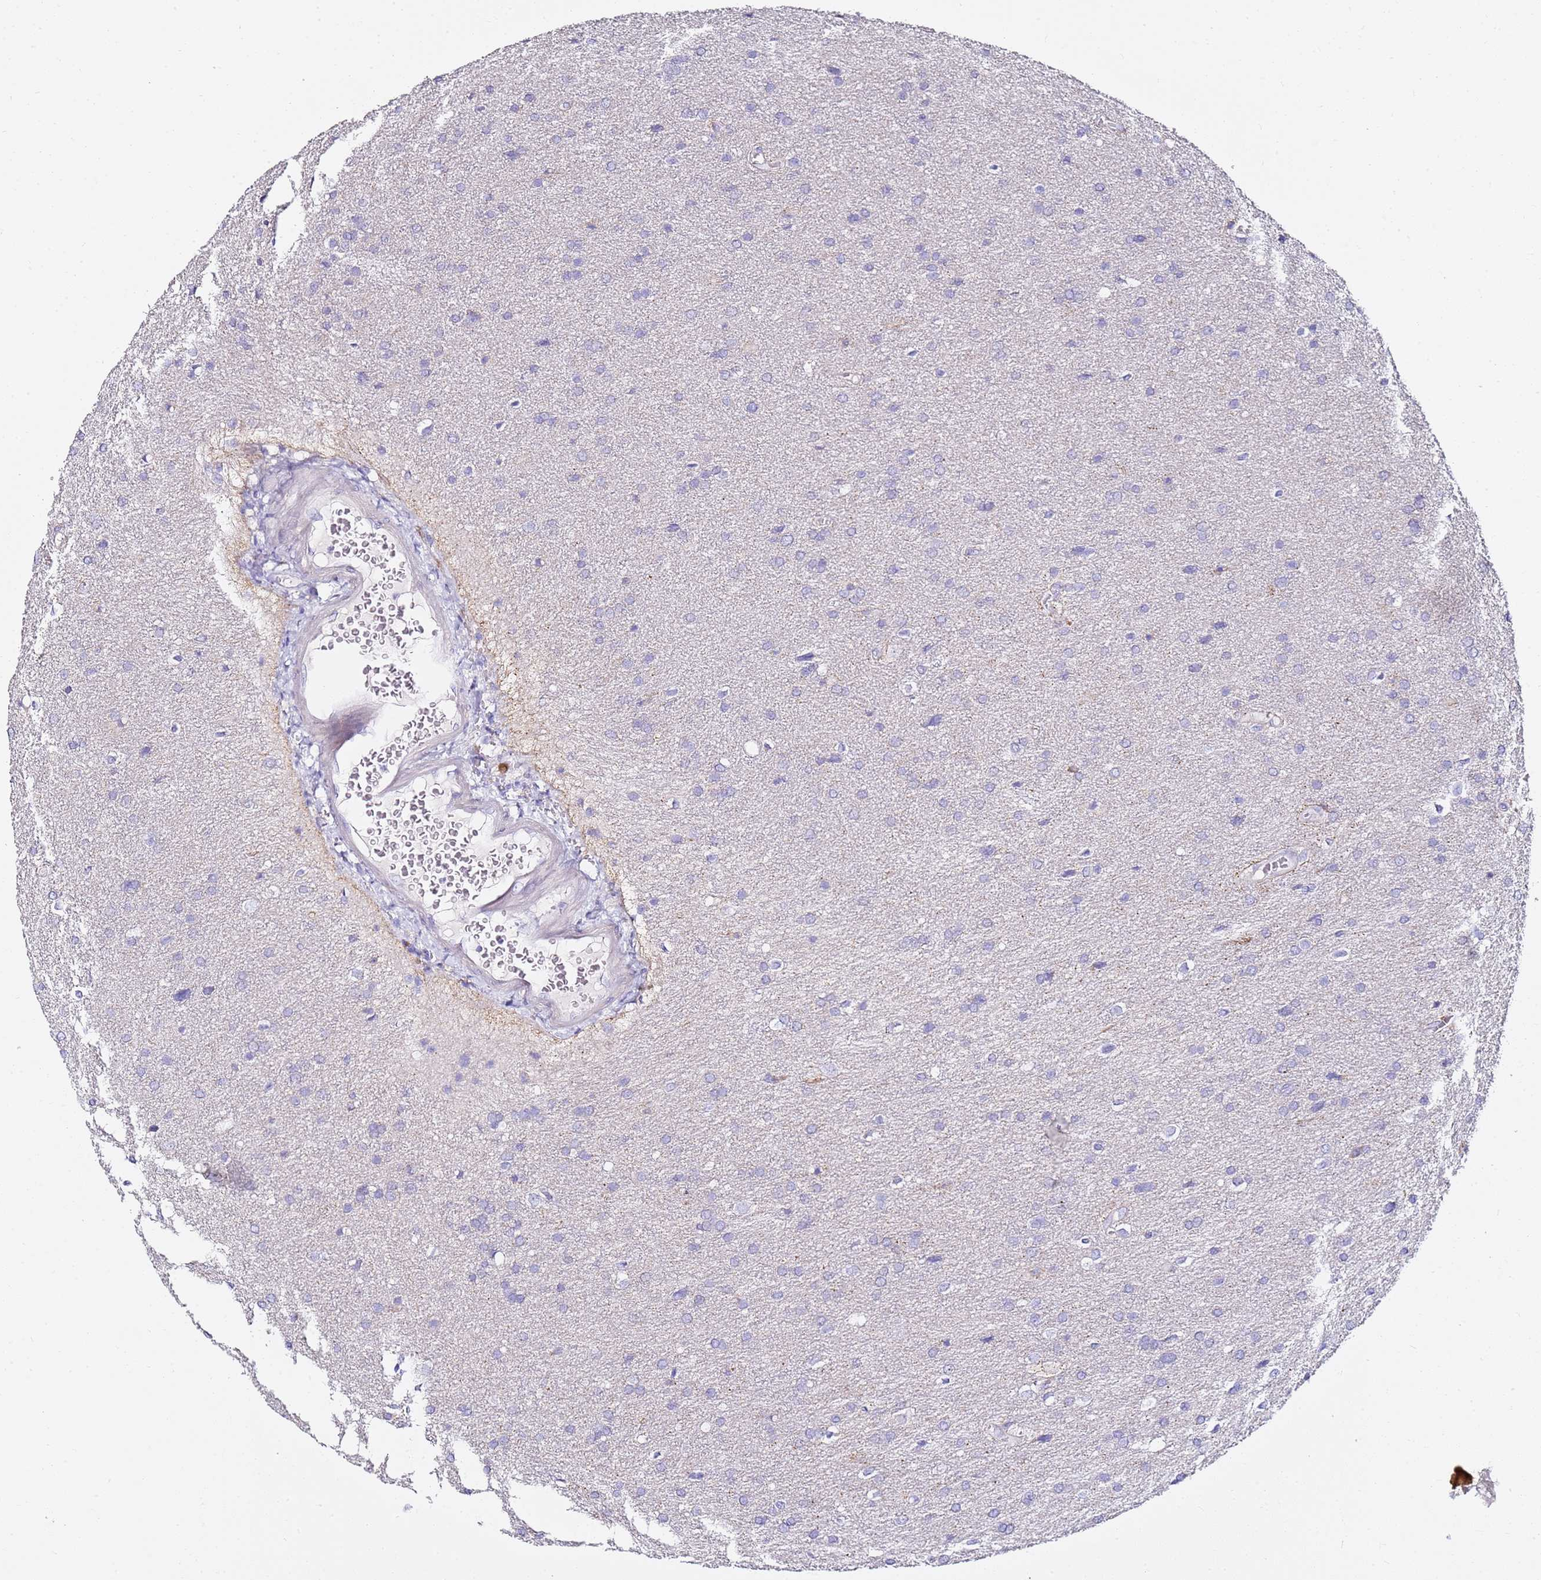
{"staining": {"intensity": "negative", "quantity": "none", "location": "none"}, "tissue": "glioma", "cell_type": "Tumor cells", "image_type": "cancer", "snomed": [{"axis": "morphology", "description": "Glioma, malignant, Low grade"}, {"axis": "topography", "description": "Brain"}], "caption": "Tumor cells are negative for protein expression in human glioma. Brightfield microscopy of immunohistochemistry (IHC) stained with DAB (3,3'-diaminobenzidine) (brown) and hematoxylin (blue), captured at high magnification.", "gene": "MYBPC3", "patient": {"sex": "female", "age": 32}}